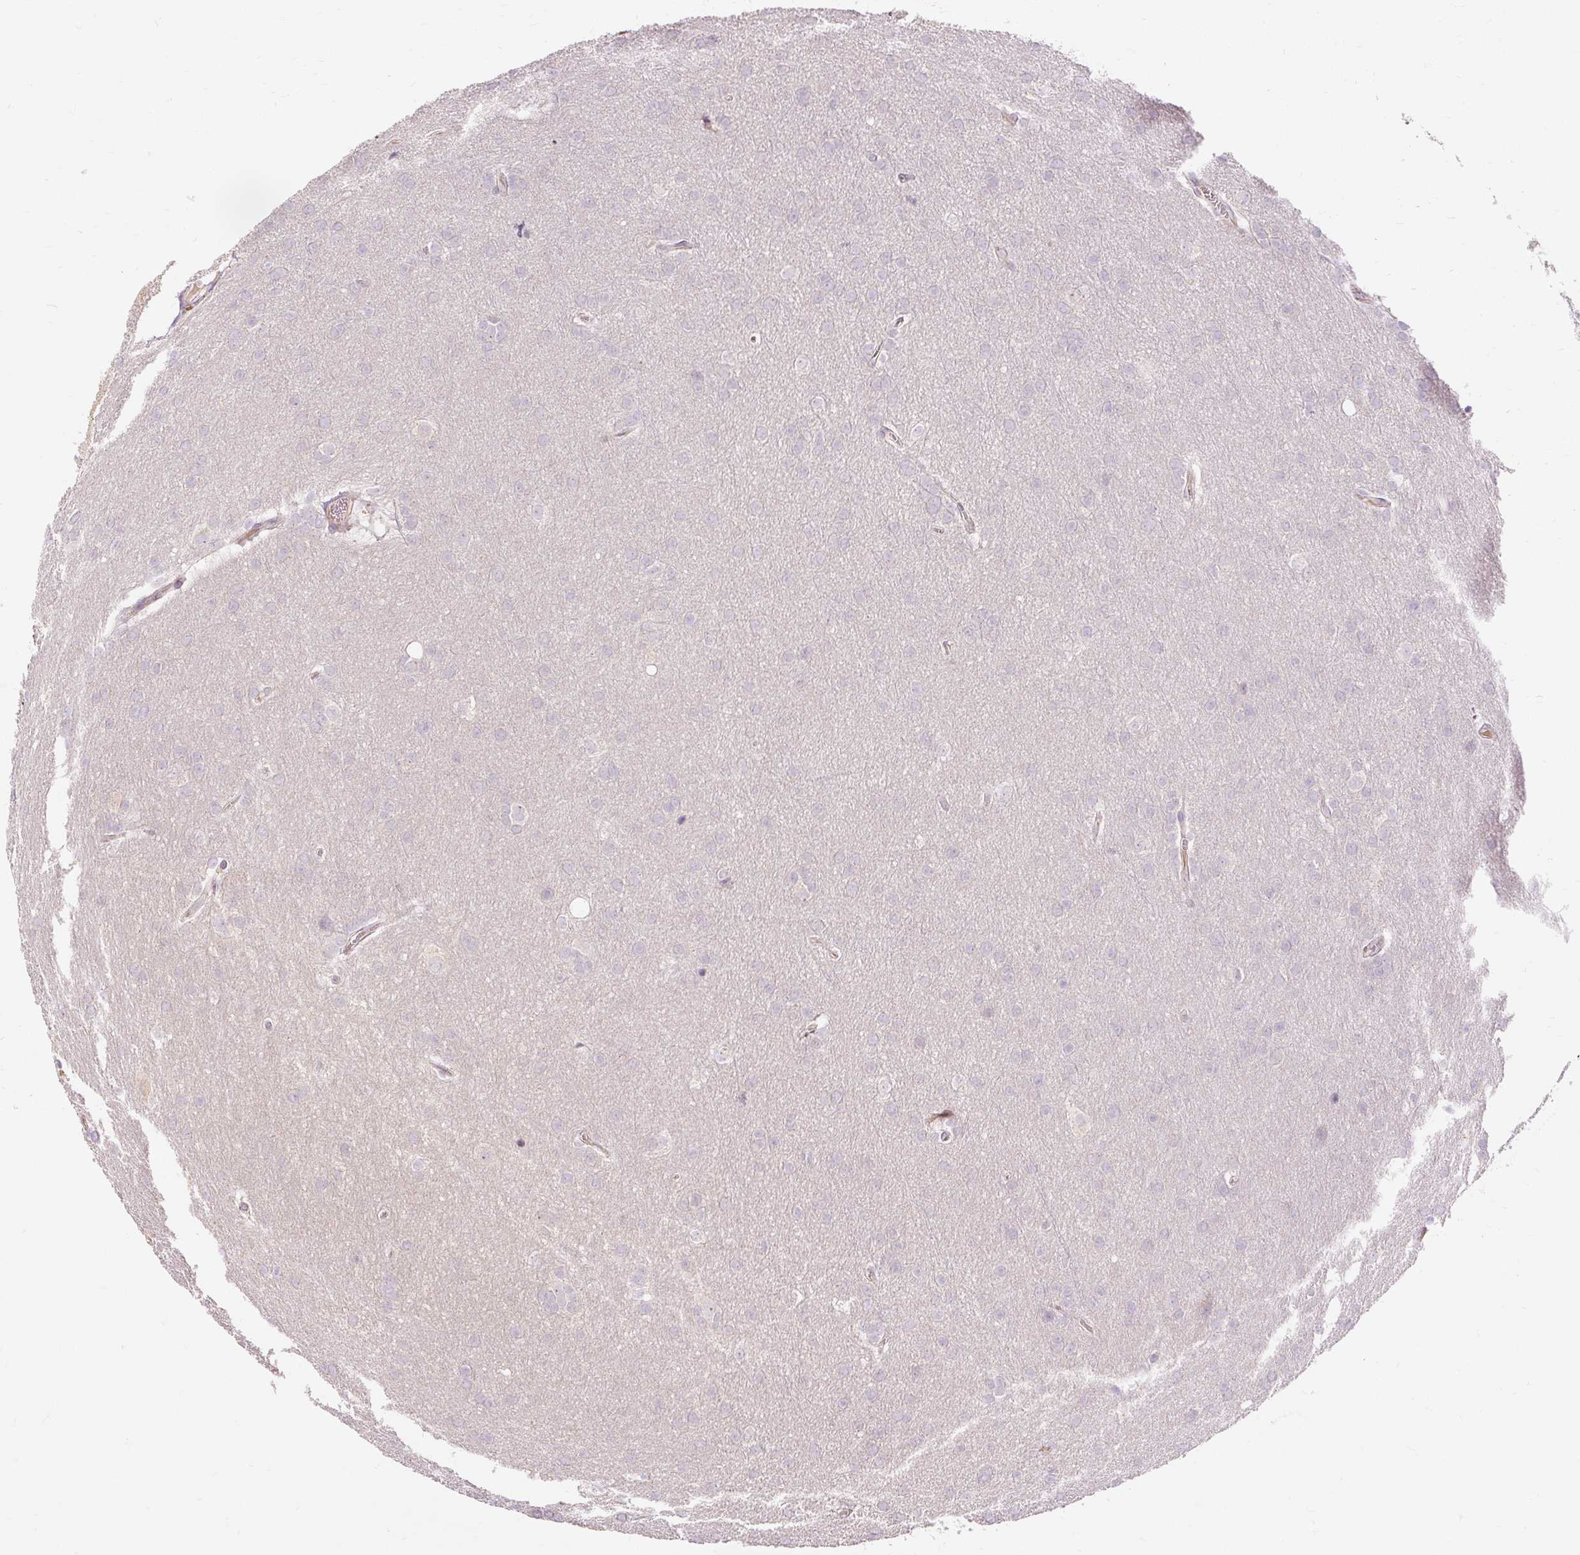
{"staining": {"intensity": "negative", "quantity": "none", "location": "none"}, "tissue": "glioma", "cell_type": "Tumor cells", "image_type": "cancer", "snomed": [{"axis": "morphology", "description": "Glioma, malignant, Low grade"}, {"axis": "topography", "description": "Brain"}], "caption": "A photomicrograph of glioma stained for a protein reveals no brown staining in tumor cells. (Stains: DAB immunohistochemistry with hematoxylin counter stain, Microscopy: brightfield microscopy at high magnification).", "gene": "CAPN3", "patient": {"sex": "female", "age": 32}}